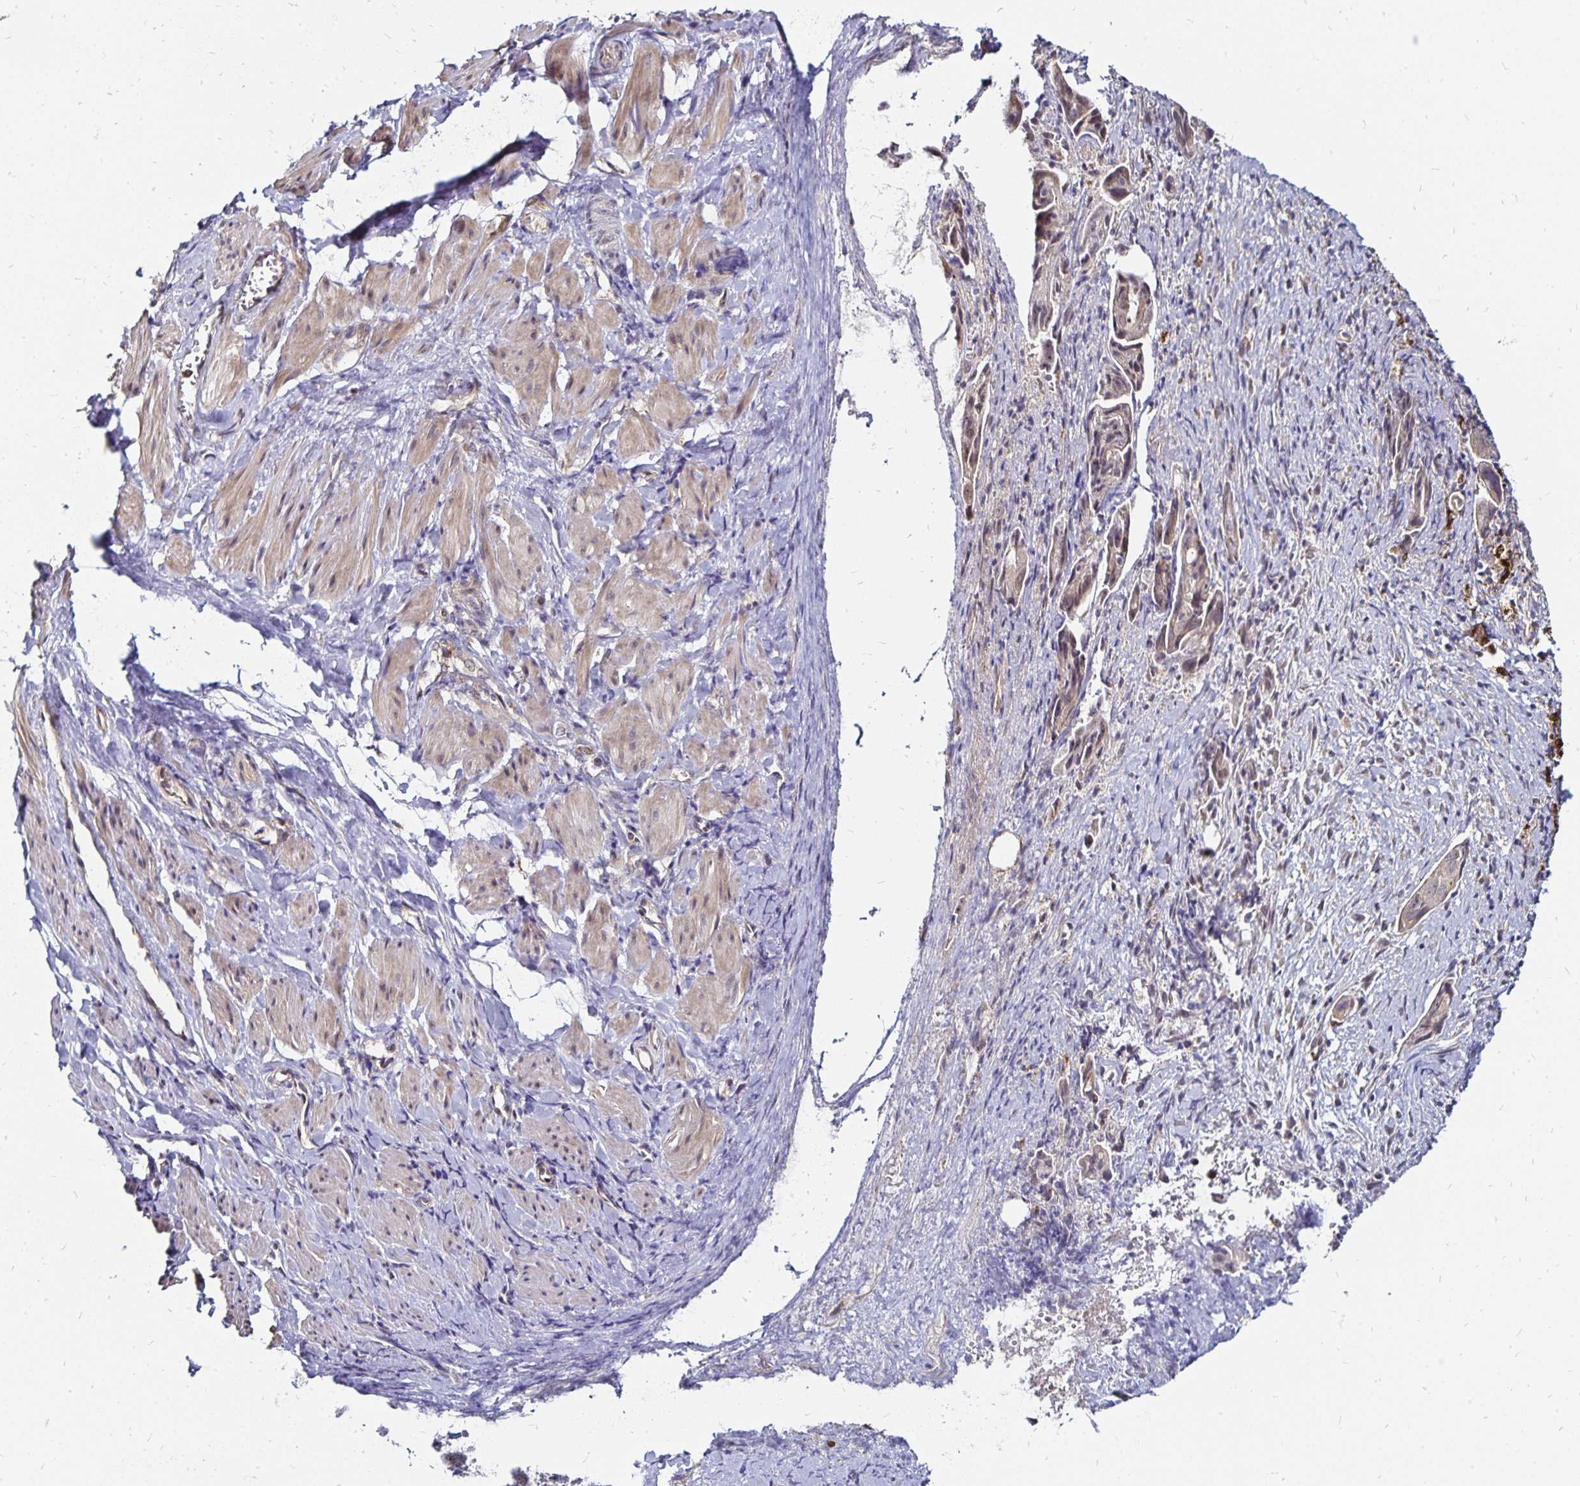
{"staining": {"intensity": "weak", "quantity": "<25%", "location": "nuclear"}, "tissue": "ovarian cancer", "cell_type": "Tumor cells", "image_type": "cancer", "snomed": [{"axis": "morphology", "description": "Carcinoma, endometroid"}, {"axis": "topography", "description": "Ovary"}], "caption": "There is no significant staining in tumor cells of ovarian cancer (endometroid carcinoma). The staining was performed using DAB (3,3'-diaminobenzidine) to visualize the protein expression in brown, while the nuclei were stained in blue with hematoxylin (Magnification: 20x).", "gene": "CYP27A1", "patient": {"sex": "female", "age": 70}}